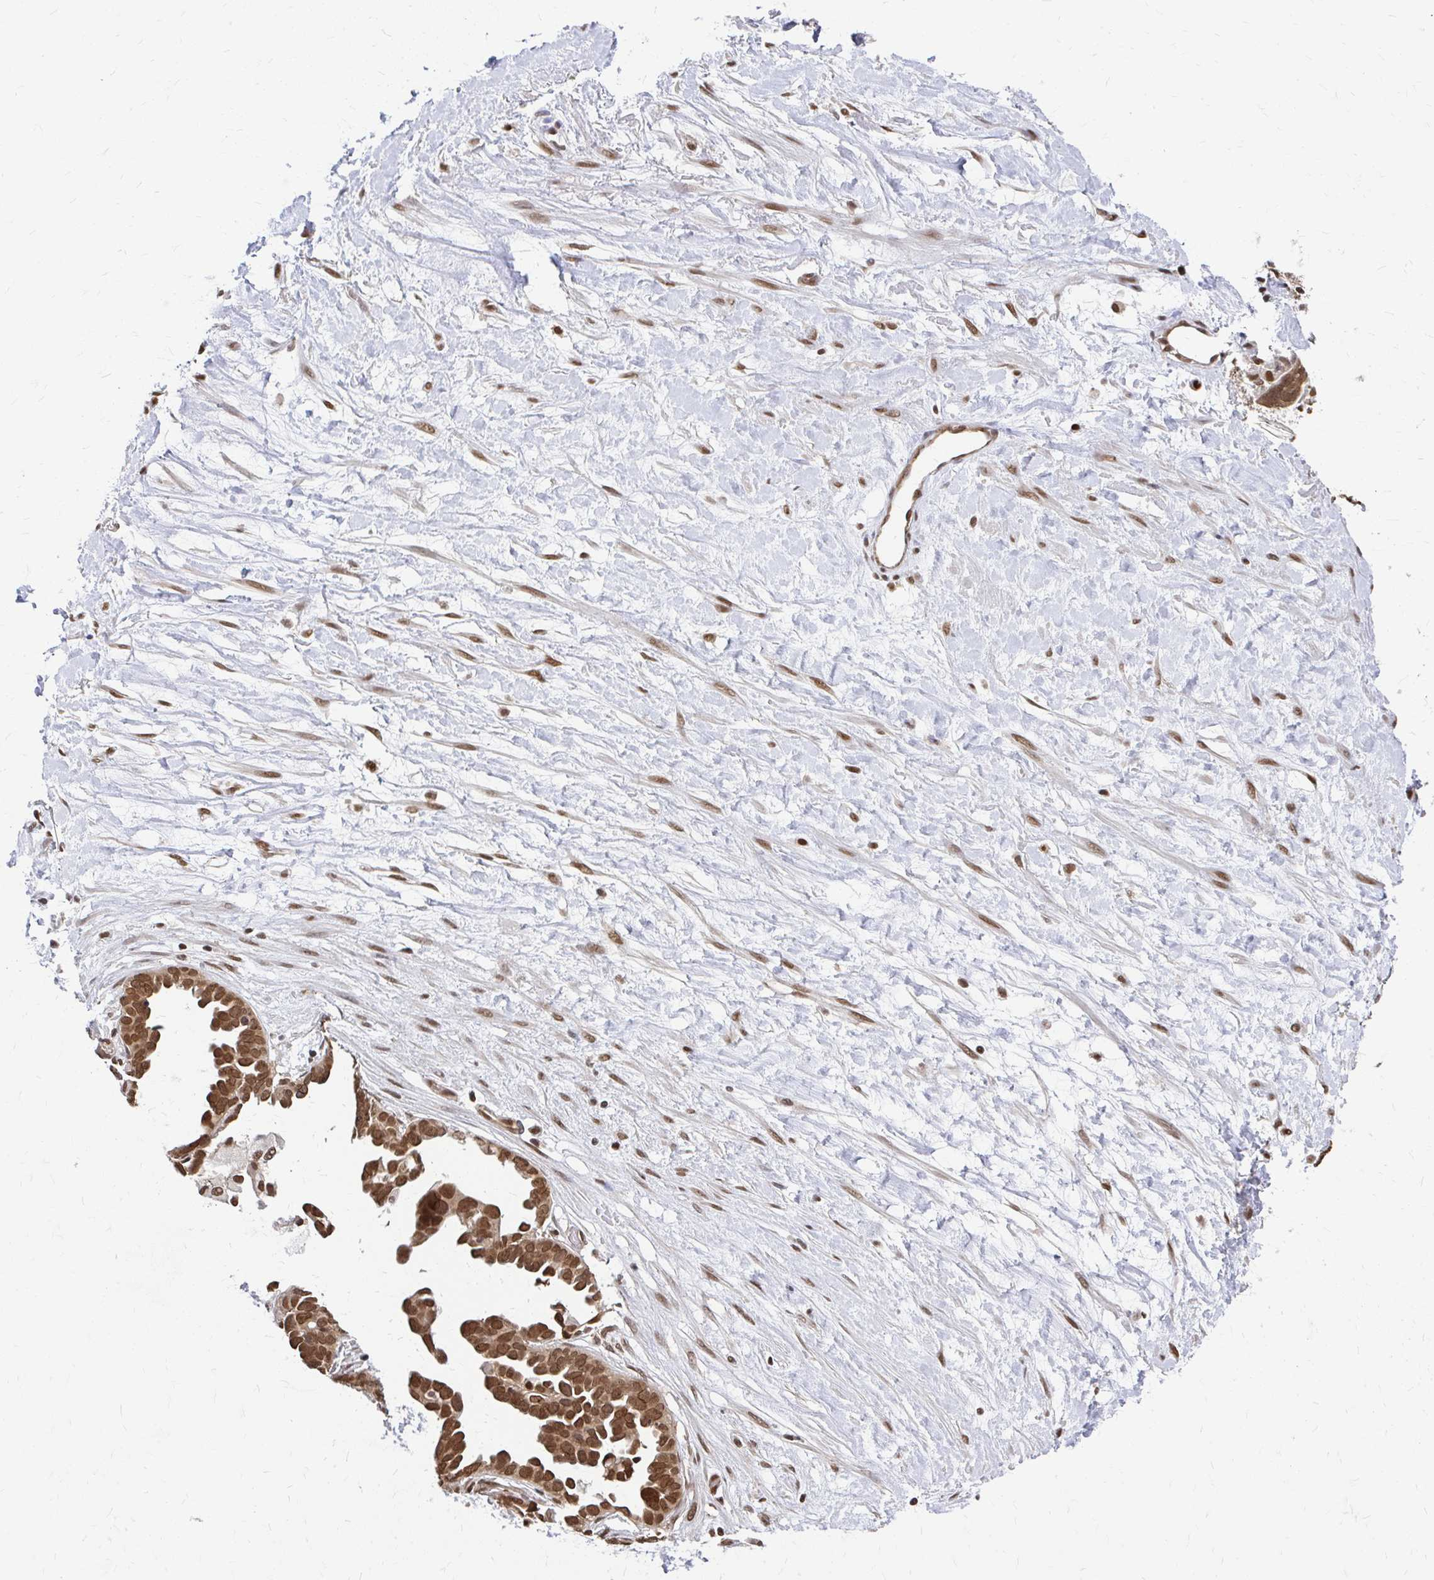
{"staining": {"intensity": "moderate", "quantity": ">75%", "location": "cytoplasmic/membranous,nuclear"}, "tissue": "ovarian cancer", "cell_type": "Tumor cells", "image_type": "cancer", "snomed": [{"axis": "morphology", "description": "Cystadenocarcinoma, serous, NOS"}, {"axis": "topography", "description": "Ovary"}], "caption": "DAB (3,3'-diaminobenzidine) immunohistochemical staining of serous cystadenocarcinoma (ovarian) exhibits moderate cytoplasmic/membranous and nuclear protein staining in about >75% of tumor cells.", "gene": "XPO1", "patient": {"sex": "female", "age": 54}}